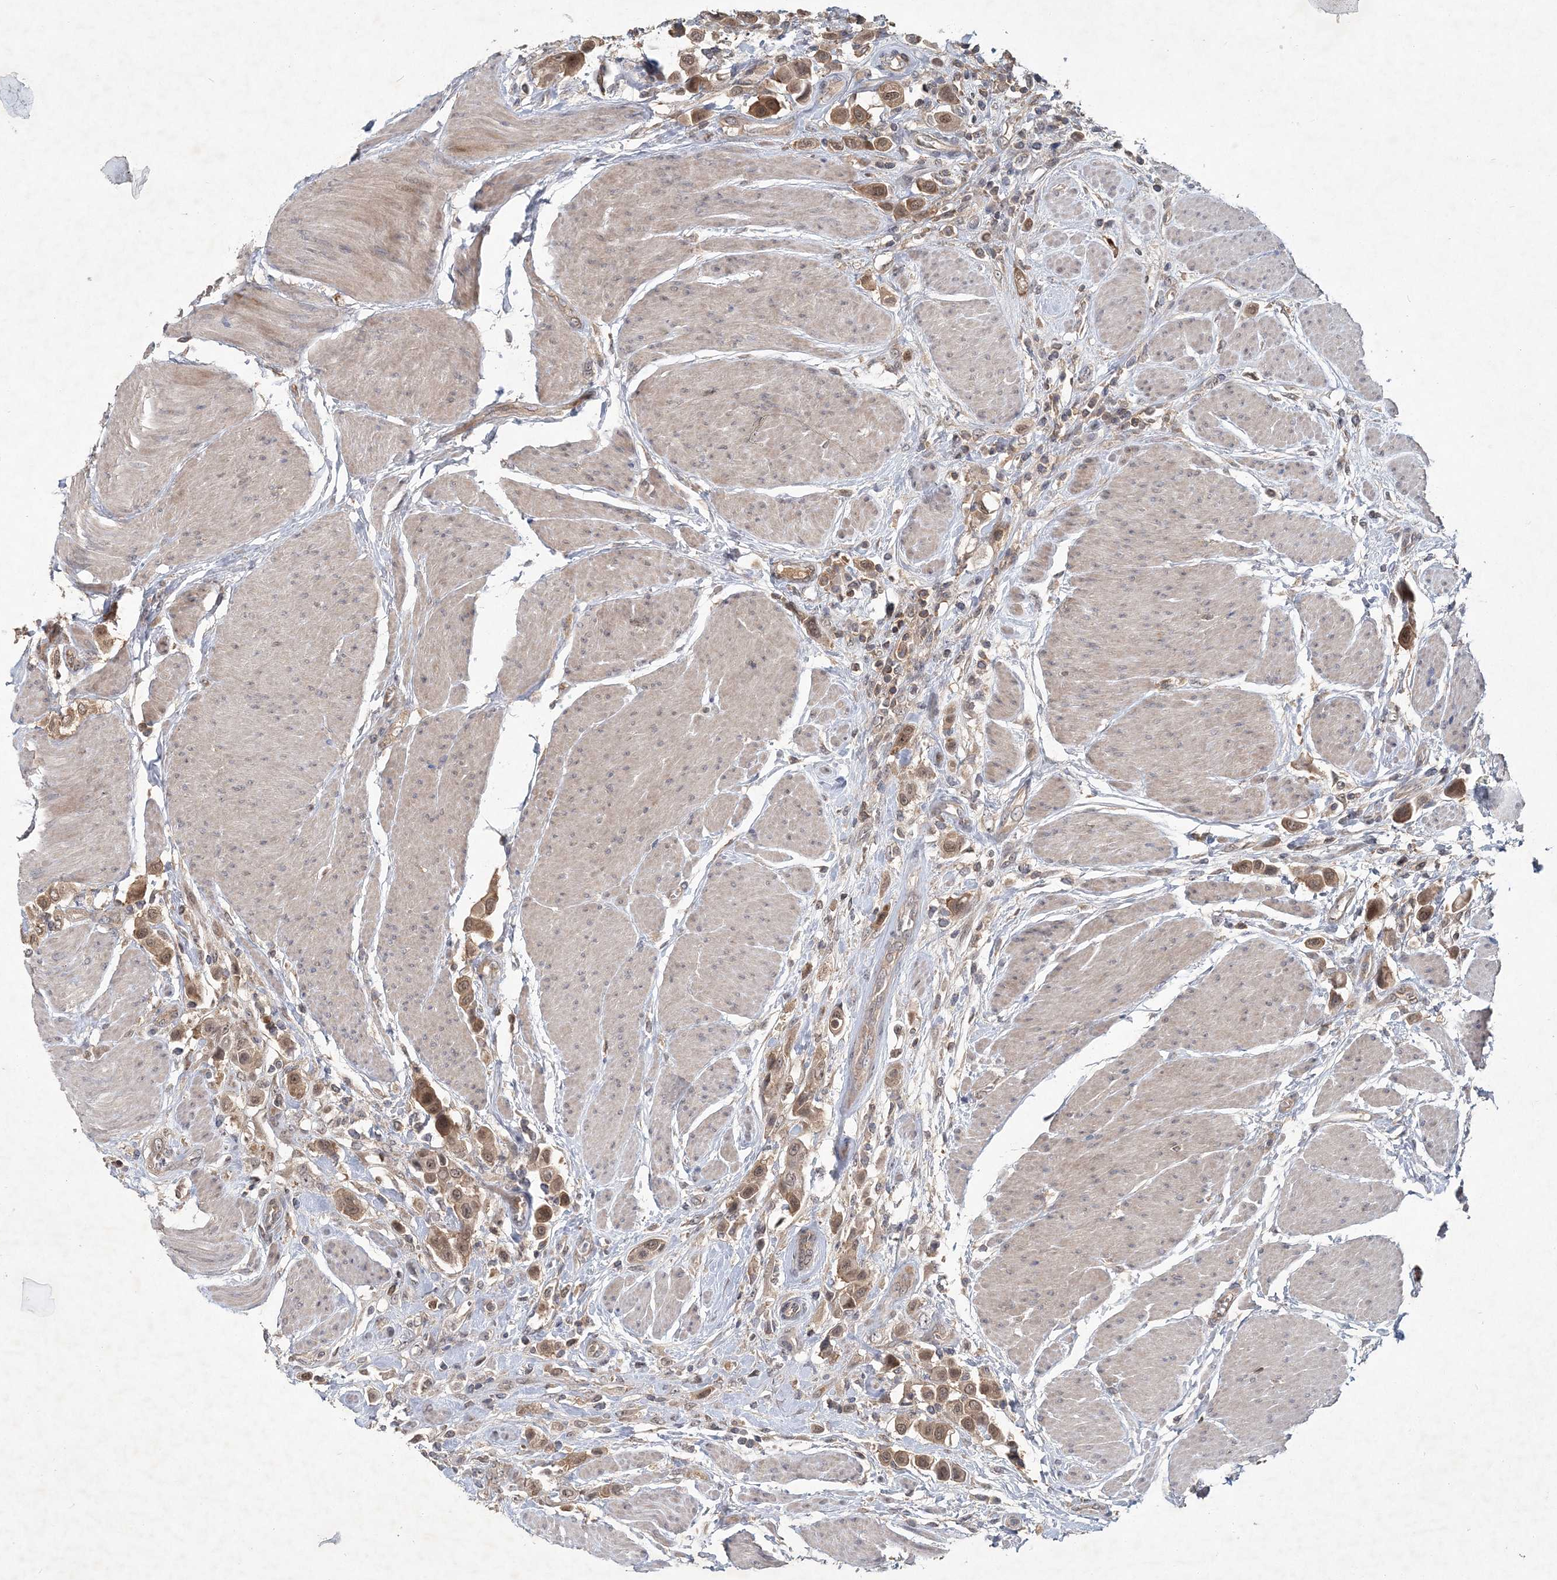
{"staining": {"intensity": "moderate", "quantity": ">75%", "location": "cytoplasmic/membranous,nuclear"}, "tissue": "urothelial cancer", "cell_type": "Tumor cells", "image_type": "cancer", "snomed": [{"axis": "morphology", "description": "Urothelial carcinoma, High grade"}, {"axis": "topography", "description": "Urinary bladder"}], "caption": "Protein expression analysis of human urothelial cancer reveals moderate cytoplasmic/membranous and nuclear positivity in approximately >75% of tumor cells. (DAB IHC, brown staining for protein, blue staining for nuclei).", "gene": "RNF25", "patient": {"sex": "male", "age": 50}}